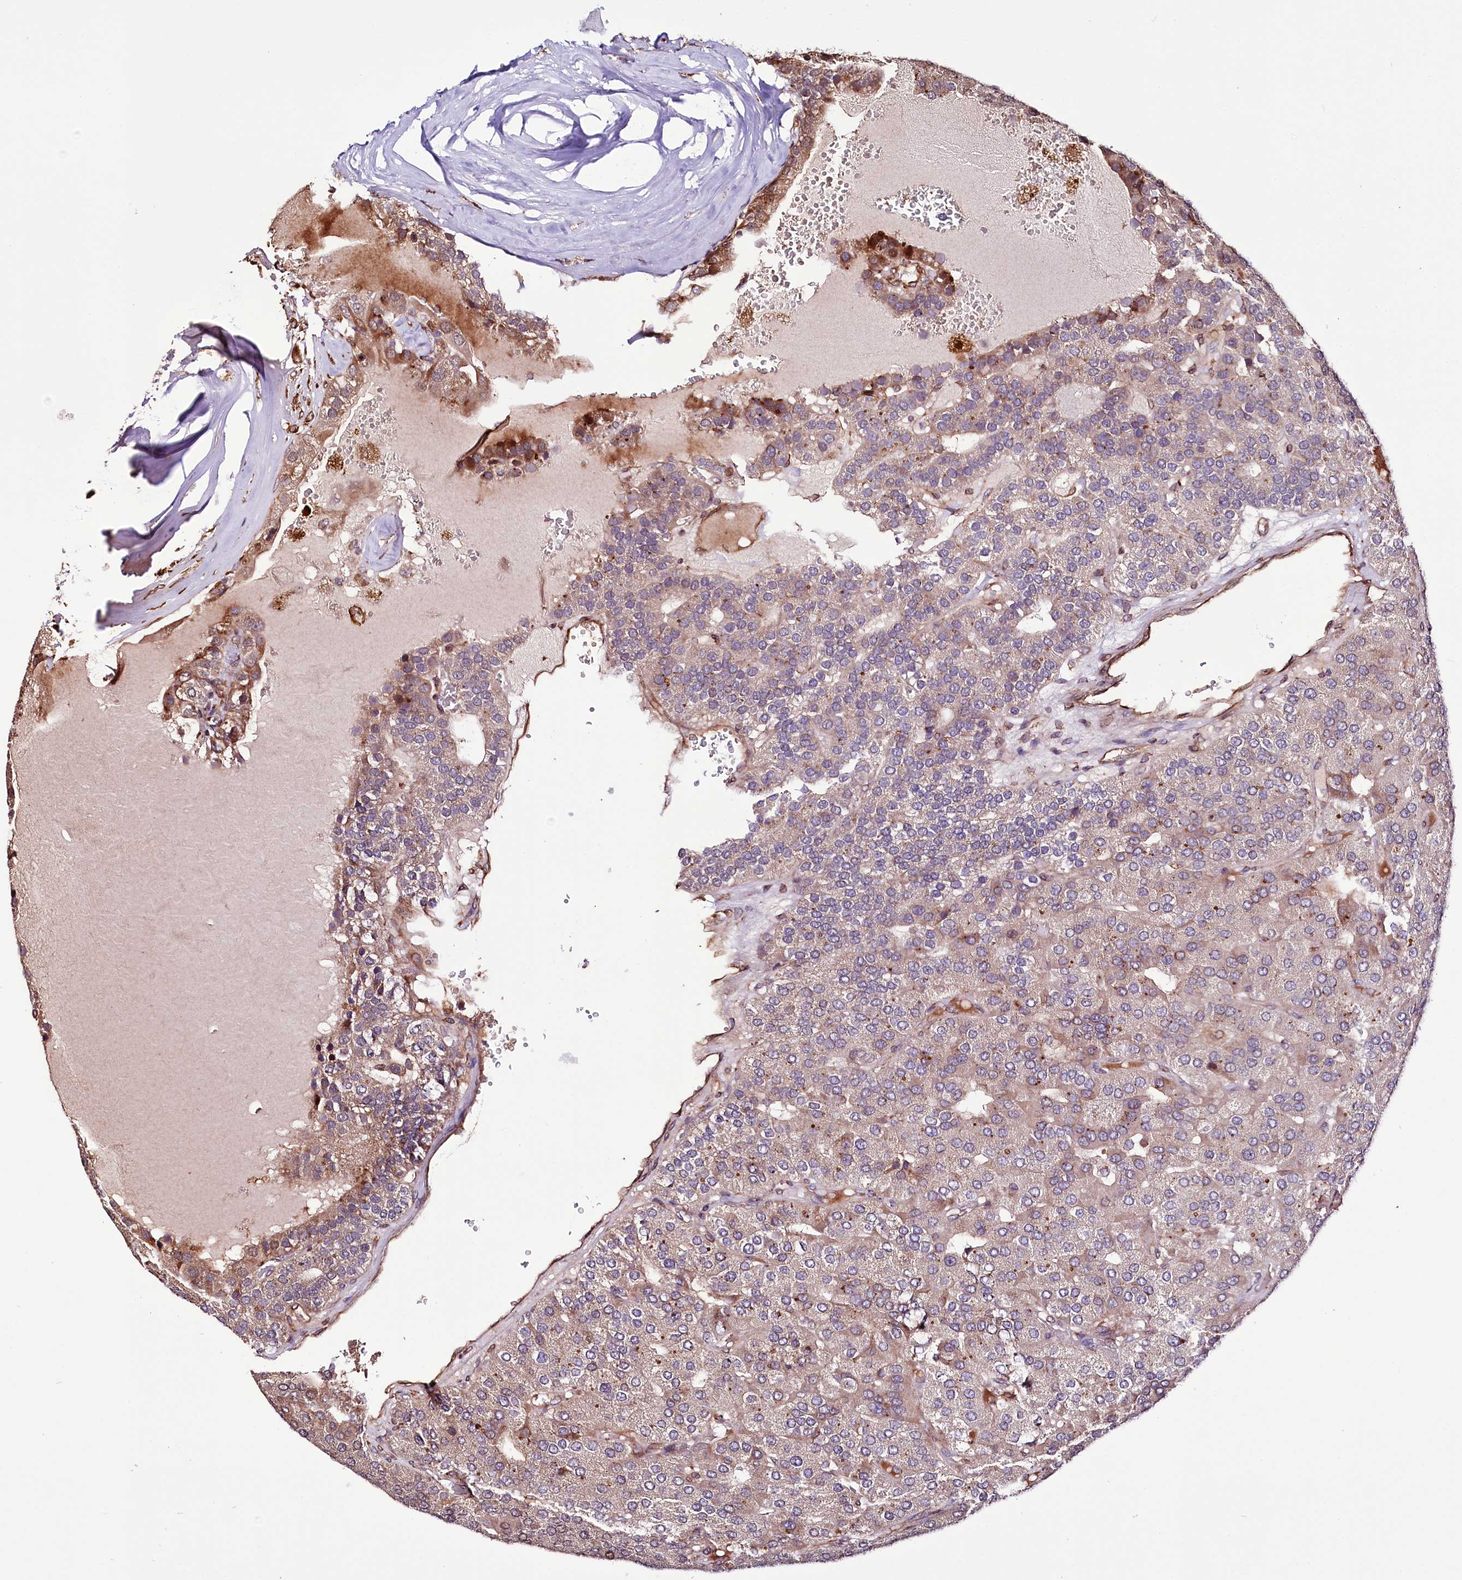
{"staining": {"intensity": "moderate", "quantity": "<25%", "location": "cytoplasmic/membranous"}, "tissue": "parathyroid gland", "cell_type": "Glandular cells", "image_type": "normal", "snomed": [{"axis": "morphology", "description": "Normal tissue, NOS"}, {"axis": "morphology", "description": "Adenoma, NOS"}, {"axis": "topography", "description": "Parathyroid gland"}], "caption": "Human parathyroid gland stained with a brown dye exhibits moderate cytoplasmic/membranous positive staining in about <25% of glandular cells.", "gene": "CUTC", "patient": {"sex": "female", "age": 86}}